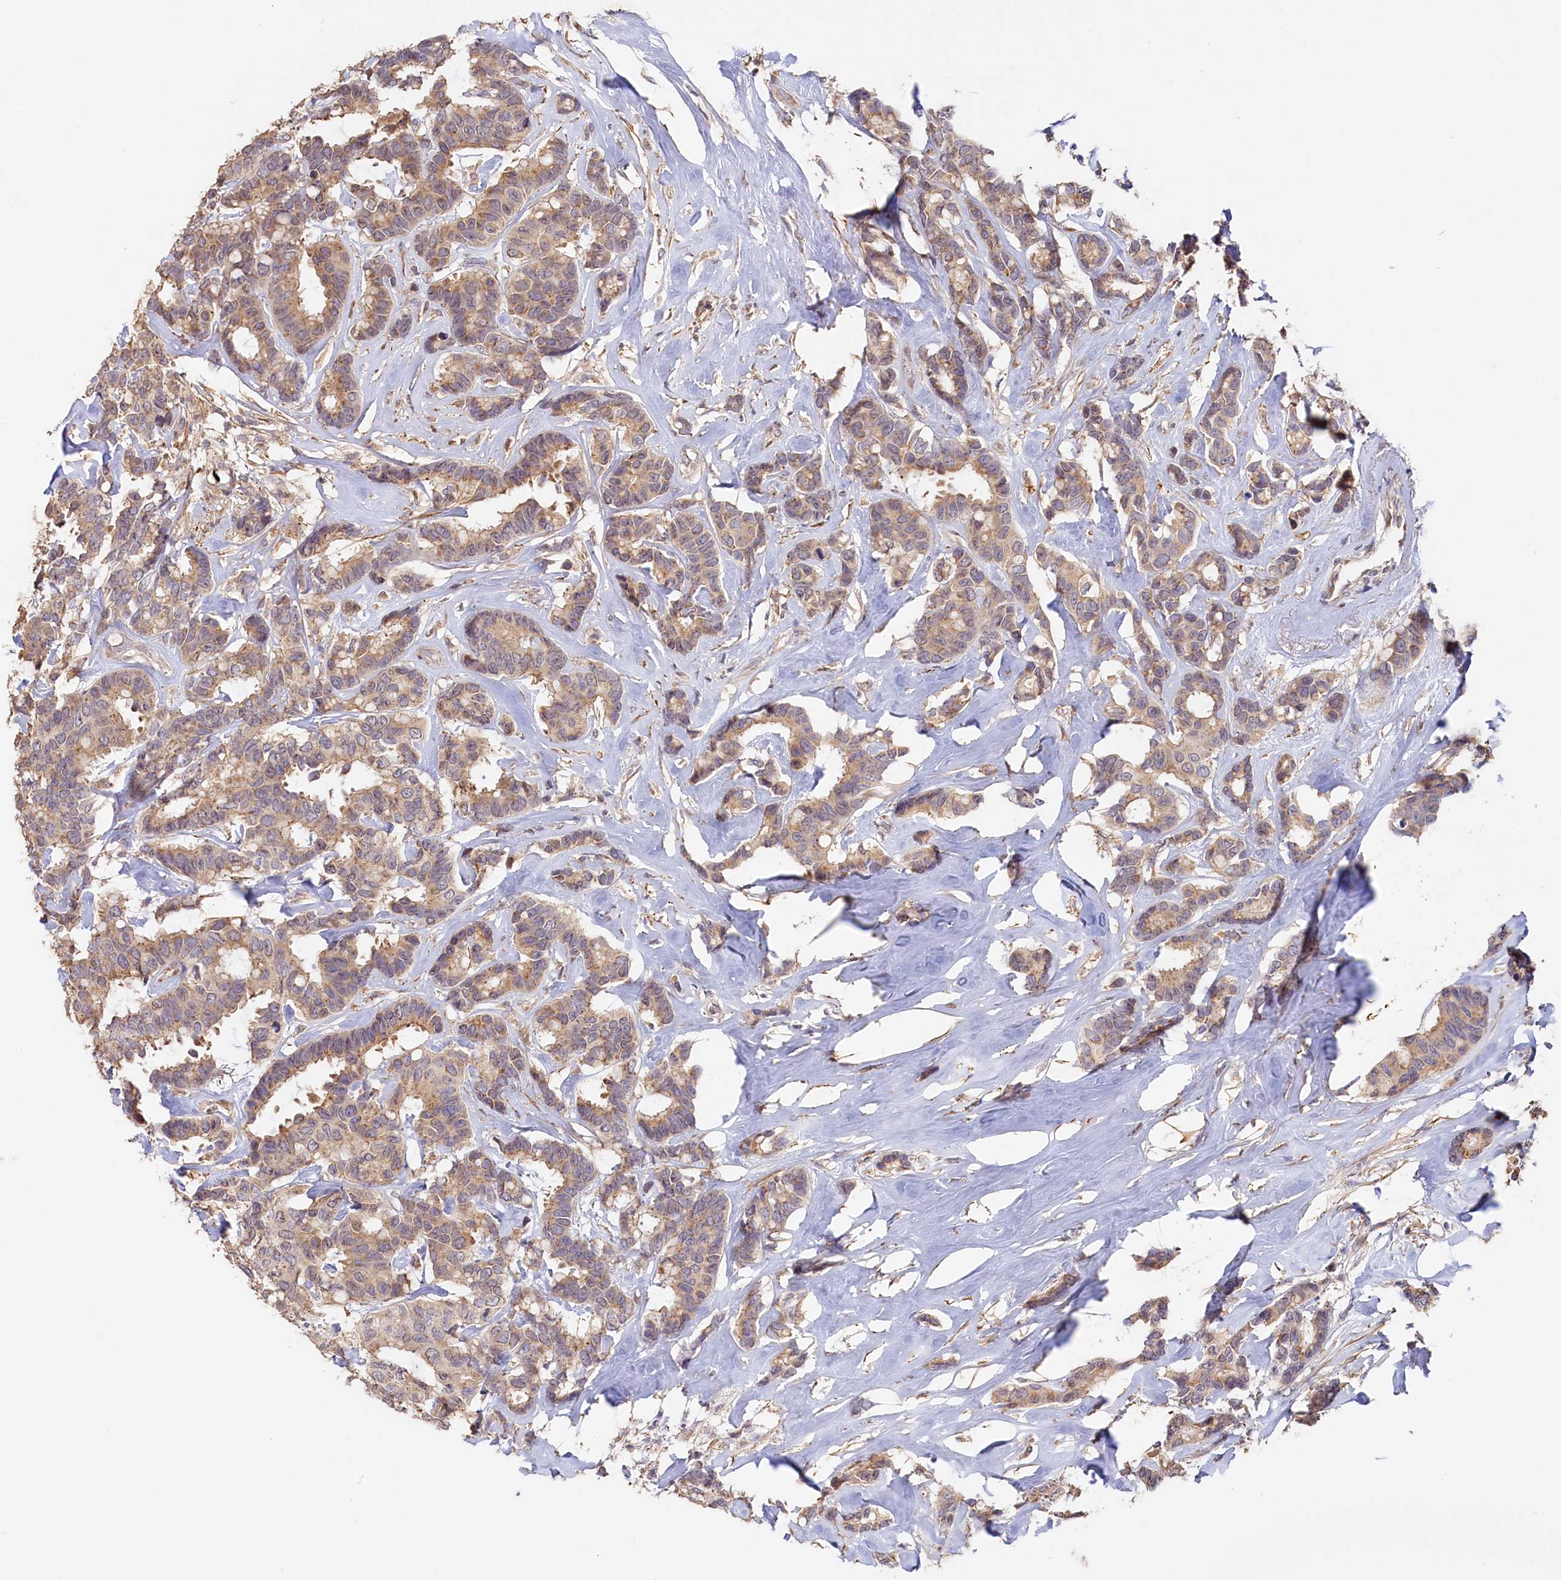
{"staining": {"intensity": "moderate", "quantity": ">75%", "location": "cytoplasmic/membranous"}, "tissue": "breast cancer", "cell_type": "Tumor cells", "image_type": "cancer", "snomed": [{"axis": "morphology", "description": "Duct carcinoma"}, {"axis": "topography", "description": "Breast"}], "caption": "There is medium levels of moderate cytoplasmic/membranous staining in tumor cells of infiltrating ductal carcinoma (breast), as demonstrated by immunohistochemical staining (brown color).", "gene": "TANGO6", "patient": {"sex": "female", "age": 87}}